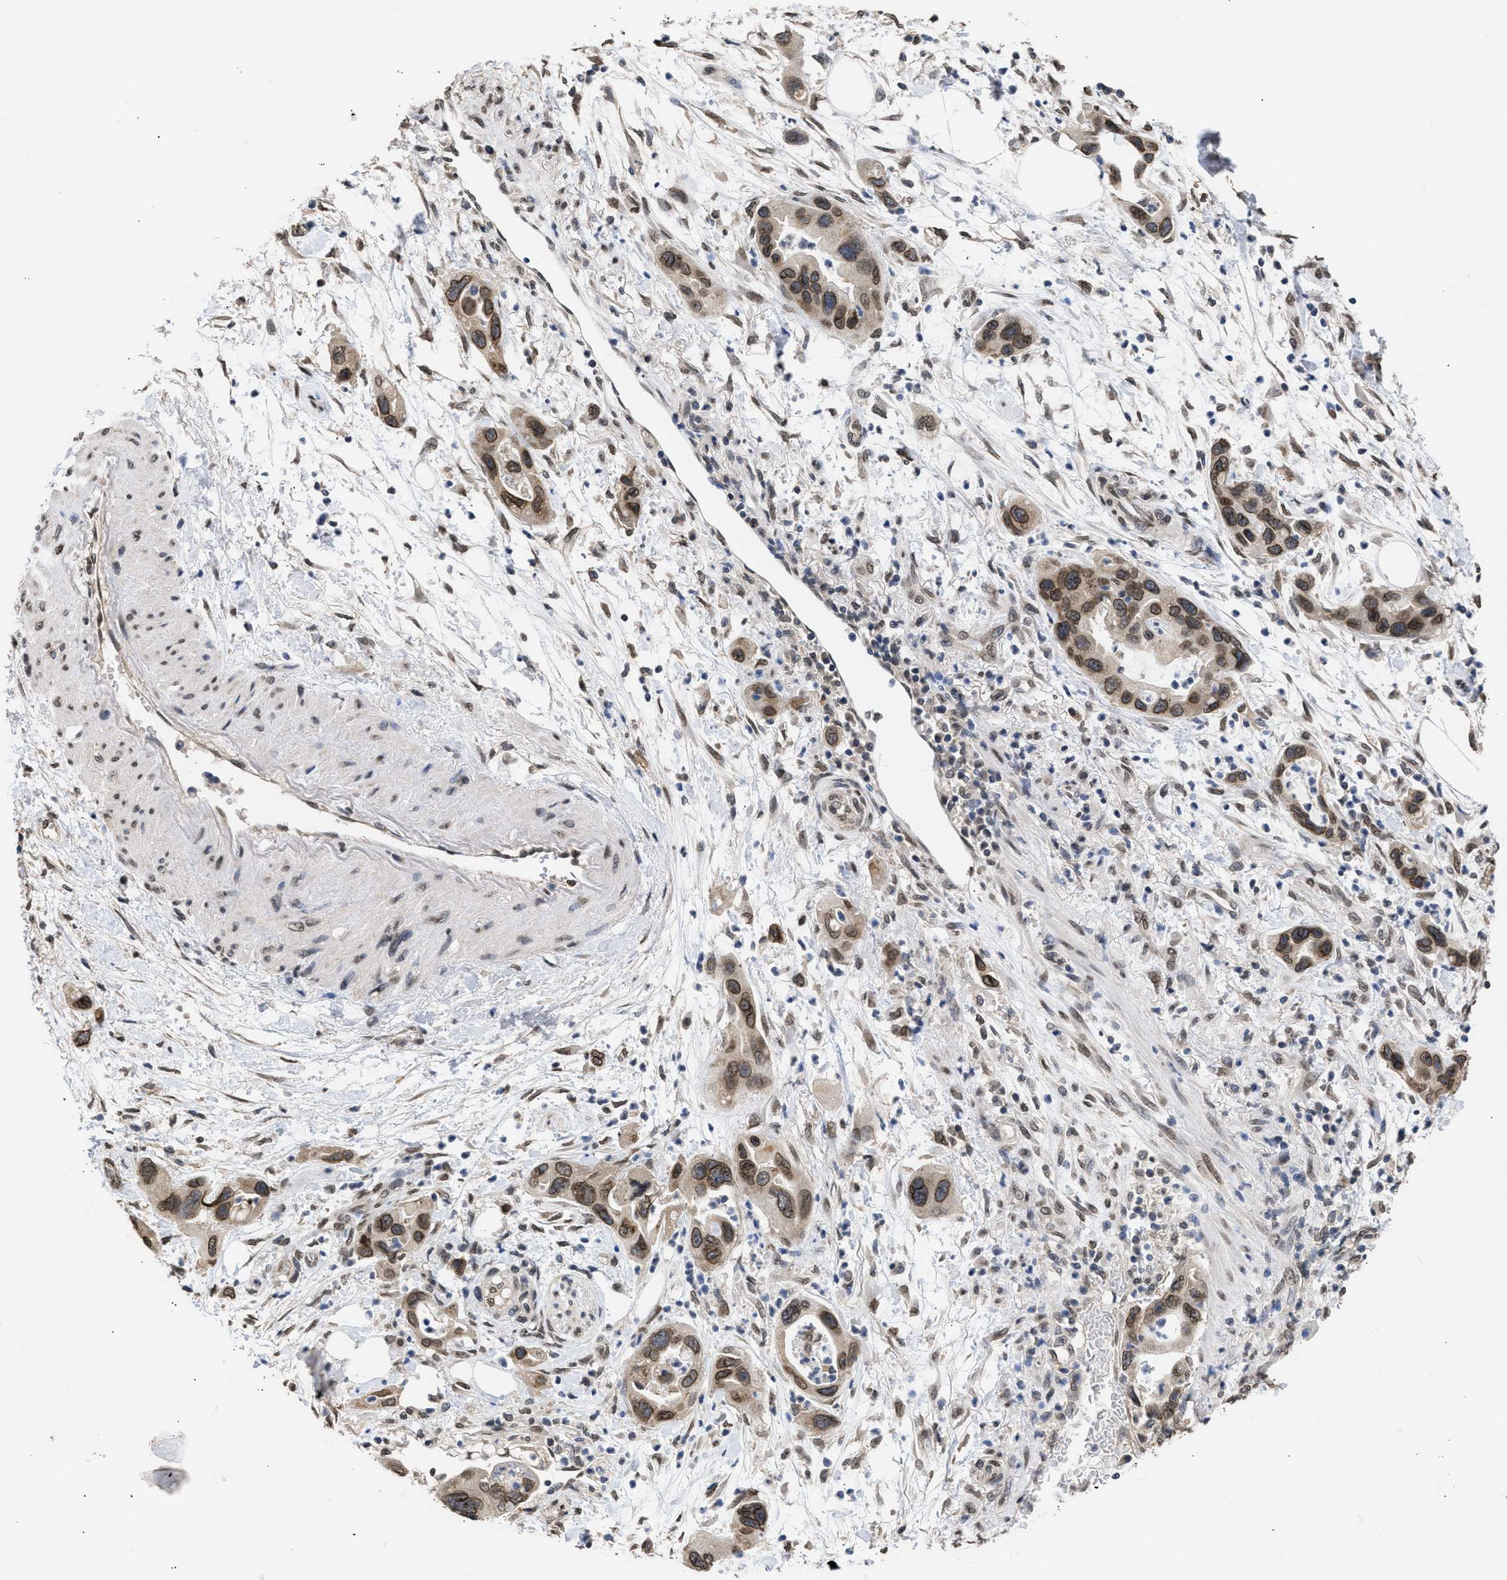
{"staining": {"intensity": "moderate", "quantity": ">75%", "location": "cytoplasmic/membranous,nuclear"}, "tissue": "pancreatic cancer", "cell_type": "Tumor cells", "image_type": "cancer", "snomed": [{"axis": "morphology", "description": "Normal tissue, NOS"}, {"axis": "morphology", "description": "Adenocarcinoma, NOS"}, {"axis": "topography", "description": "Pancreas"}], "caption": "DAB (3,3'-diaminobenzidine) immunohistochemical staining of pancreatic cancer (adenocarcinoma) demonstrates moderate cytoplasmic/membranous and nuclear protein expression in about >75% of tumor cells.", "gene": "NUP35", "patient": {"sex": "female", "age": 71}}